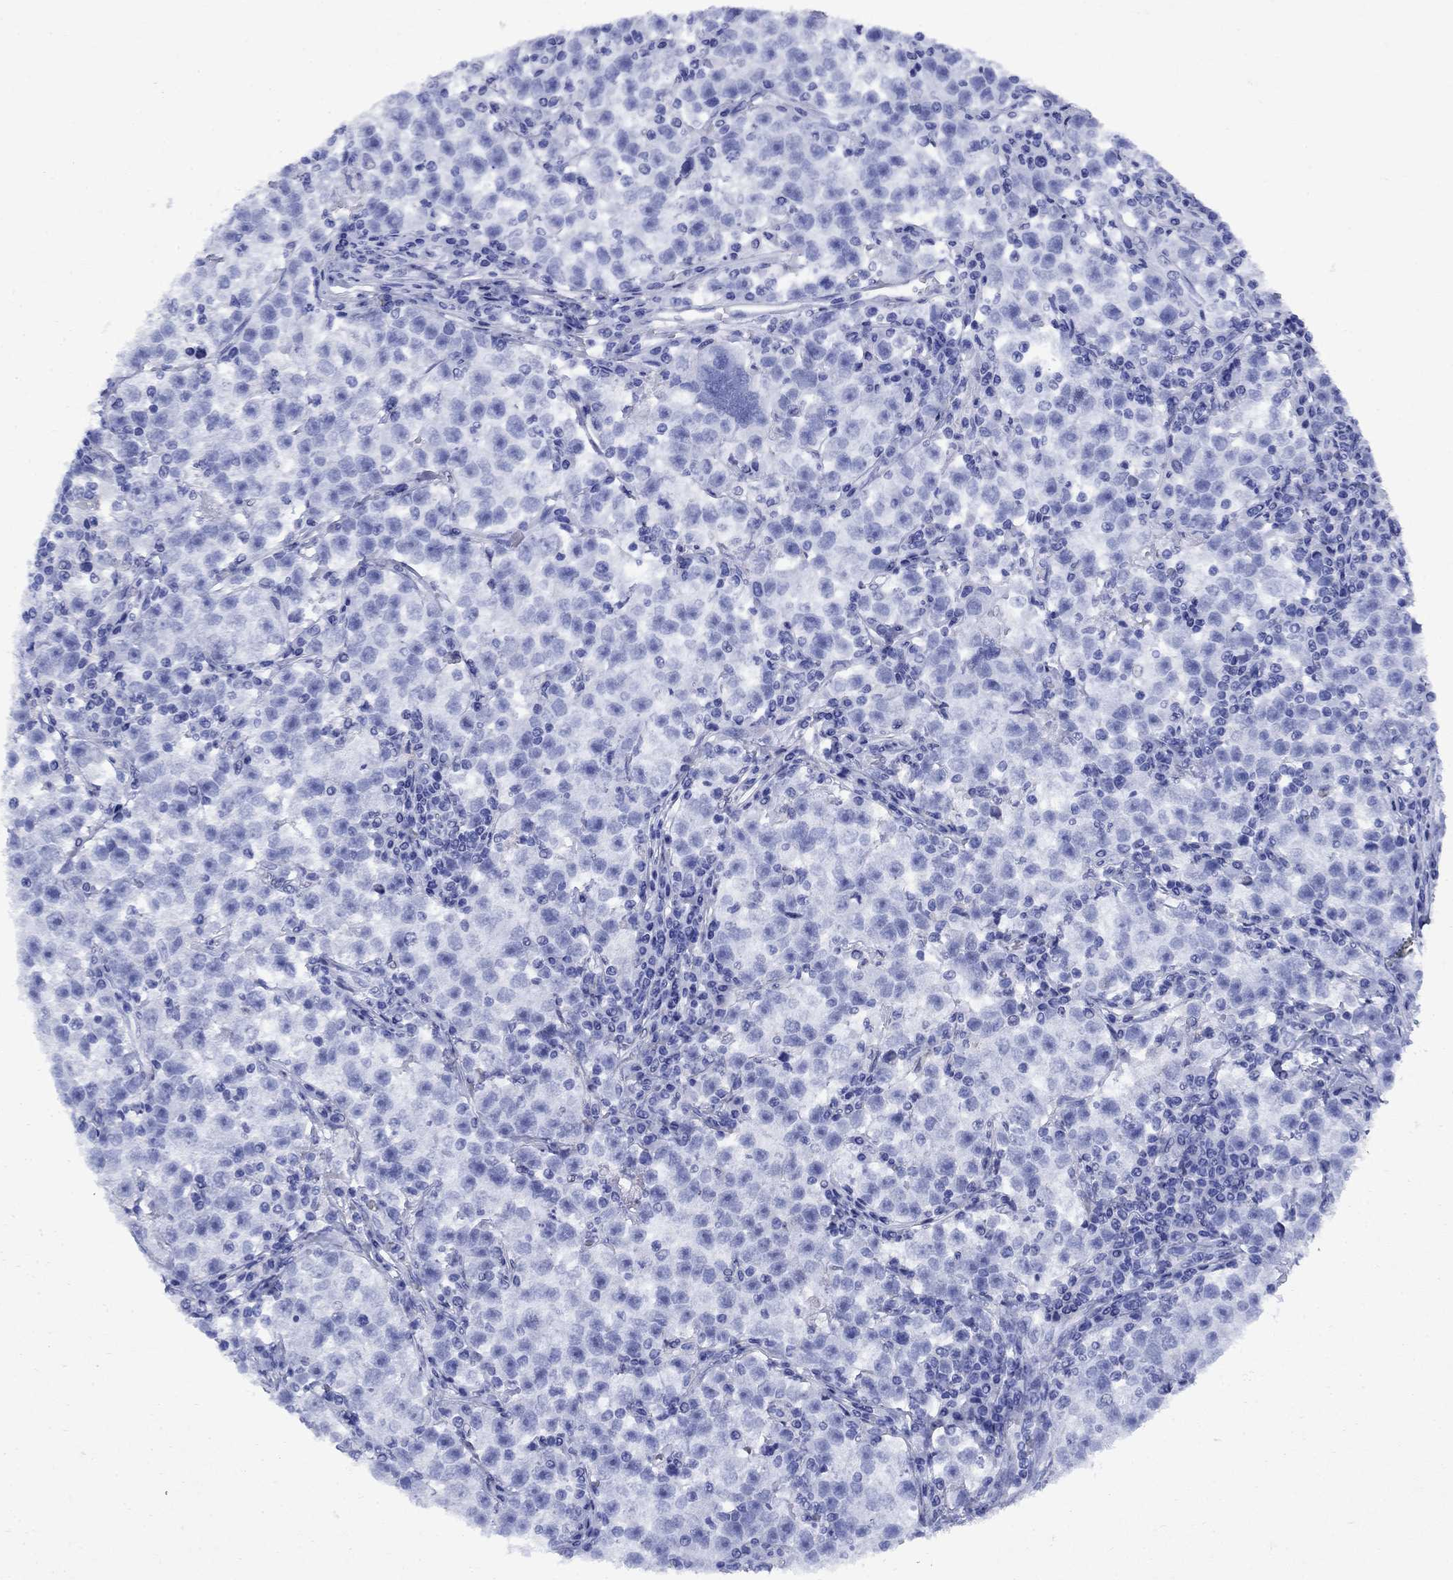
{"staining": {"intensity": "negative", "quantity": "none", "location": "none"}, "tissue": "testis cancer", "cell_type": "Tumor cells", "image_type": "cancer", "snomed": [{"axis": "morphology", "description": "Seminoma, NOS"}, {"axis": "topography", "description": "Testis"}], "caption": "DAB (3,3'-diaminobenzidine) immunohistochemical staining of testis cancer displays no significant staining in tumor cells.", "gene": "STAB2", "patient": {"sex": "male", "age": 22}}